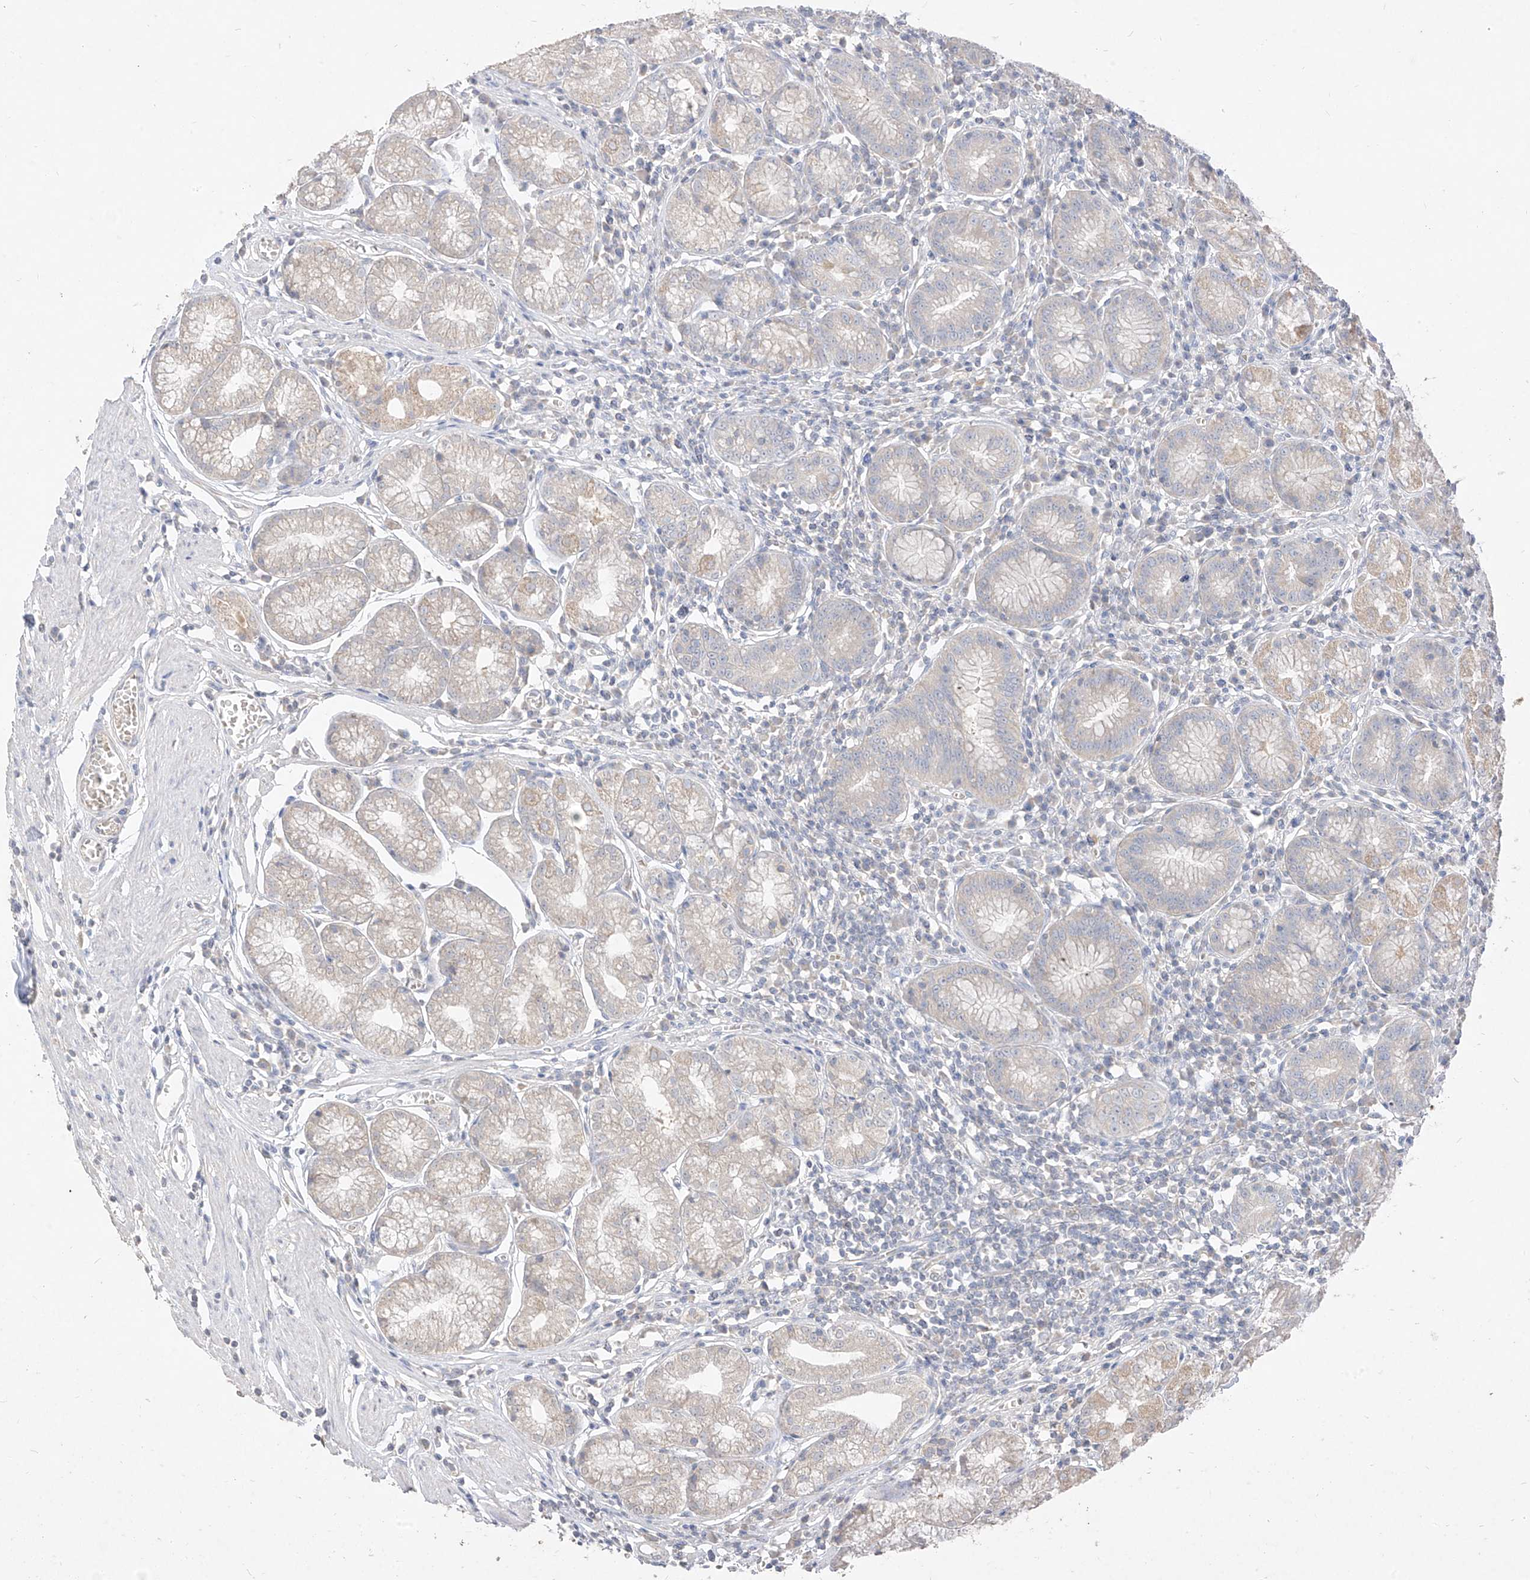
{"staining": {"intensity": "weak", "quantity": "25%-75%", "location": "cytoplasmic/membranous"}, "tissue": "stomach", "cell_type": "Glandular cells", "image_type": "normal", "snomed": [{"axis": "morphology", "description": "Normal tissue, NOS"}, {"axis": "topography", "description": "Stomach"}], "caption": "Immunohistochemical staining of normal stomach demonstrates 25%-75% levels of weak cytoplasmic/membranous protein positivity in approximately 25%-75% of glandular cells. (Brightfield microscopy of DAB IHC at high magnification).", "gene": "ZZEF1", "patient": {"sex": "male", "age": 55}}